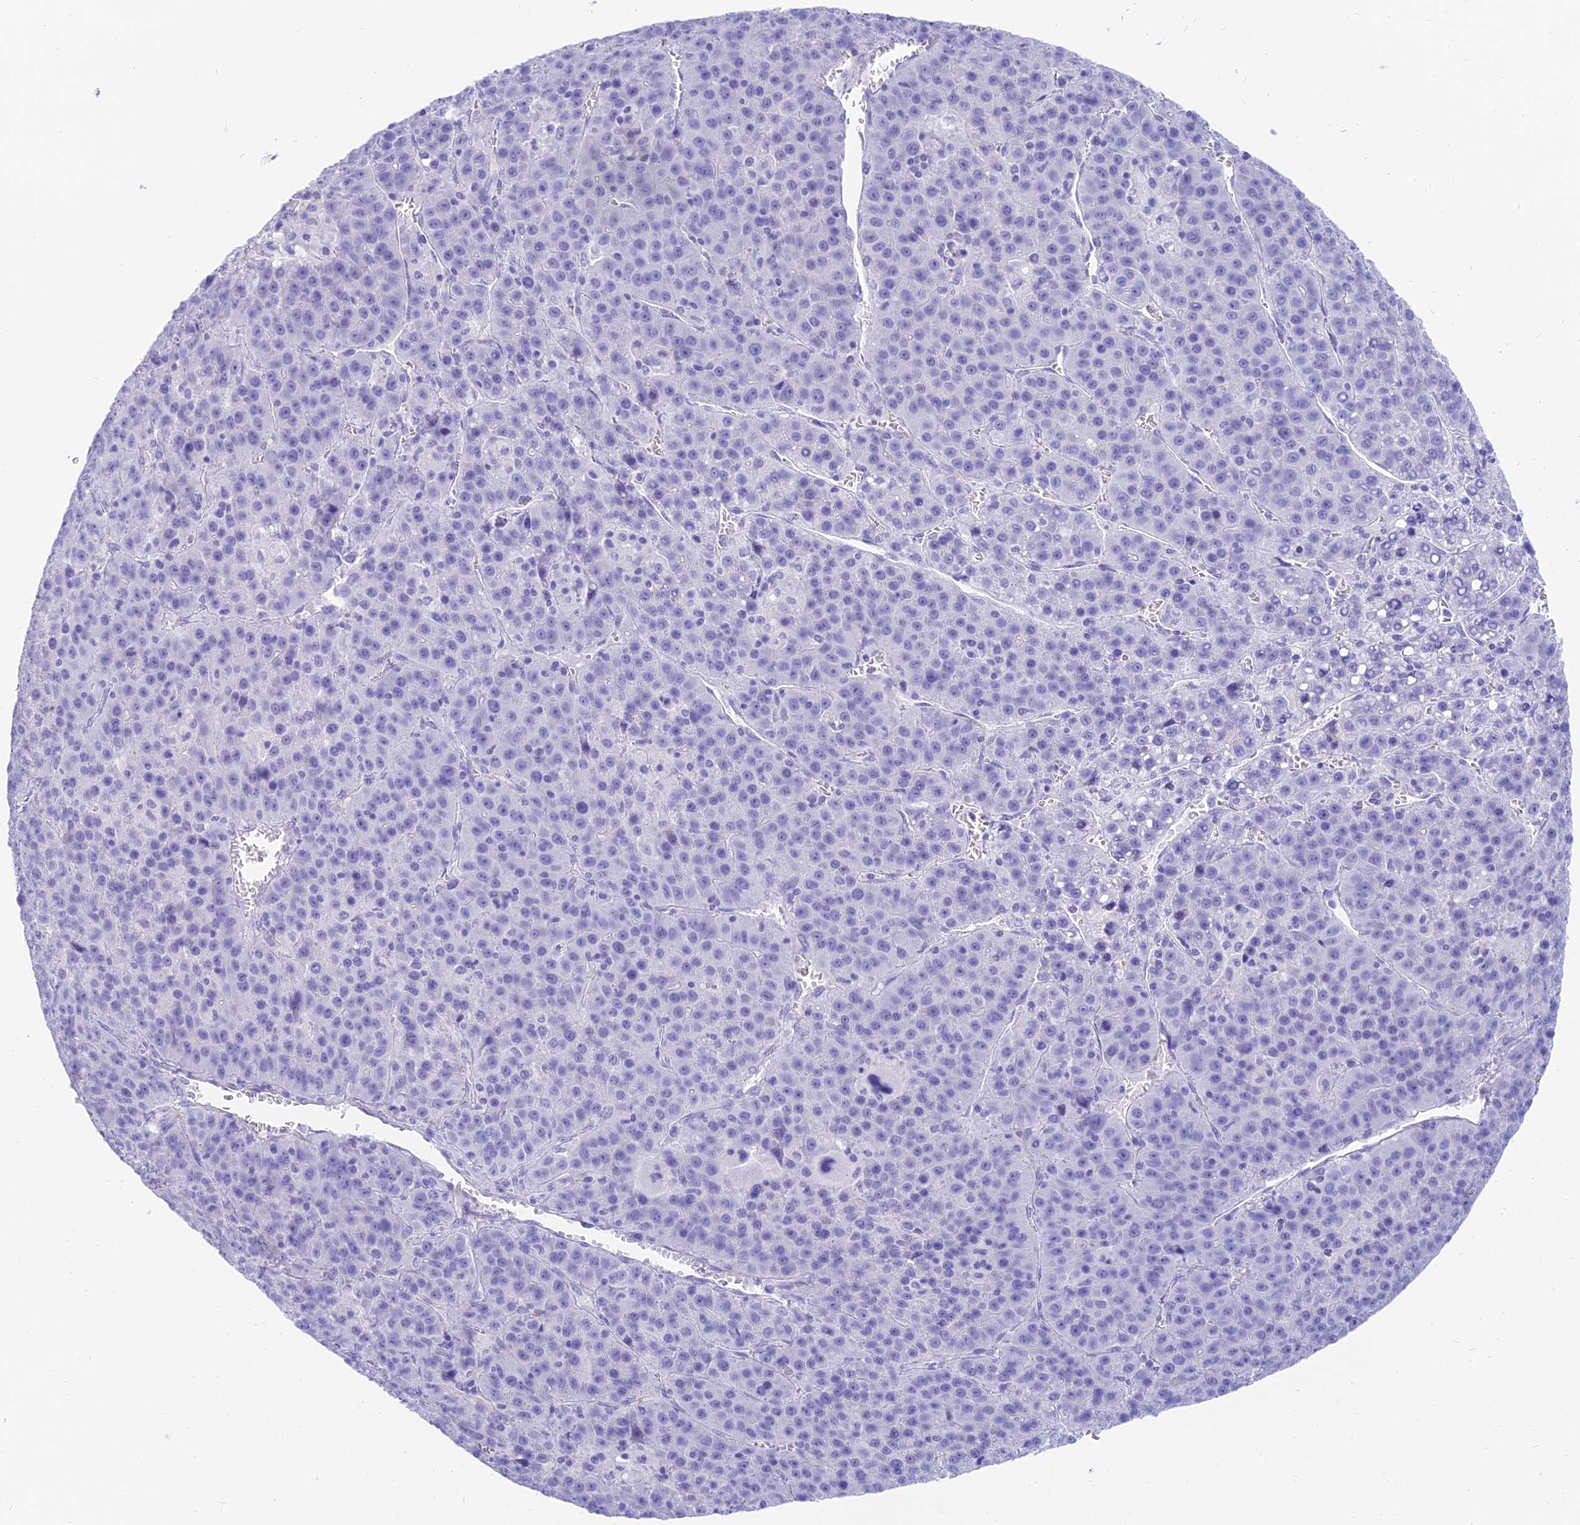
{"staining": {"intensity": "negative", "quantity": "none", "location": "none"}, "tissue": "liver cancer", "cell_type": "Tumor cells", "image_type": "cancer", "snomed": [{"axis": "morphology", "description": "Carcinoma, Hepatocellular, NOS"}, {"axis": "topography", "description": "Liver"}], "caption": "An immunohistochemistry micrograph of hepatocellular carcinoma (liver) is shown. There is no staining in tumor cells of hepatocellular carcinoma (liver).", "gene": "SLC36A2", "patient": {"sex": "female", "age": 53}}